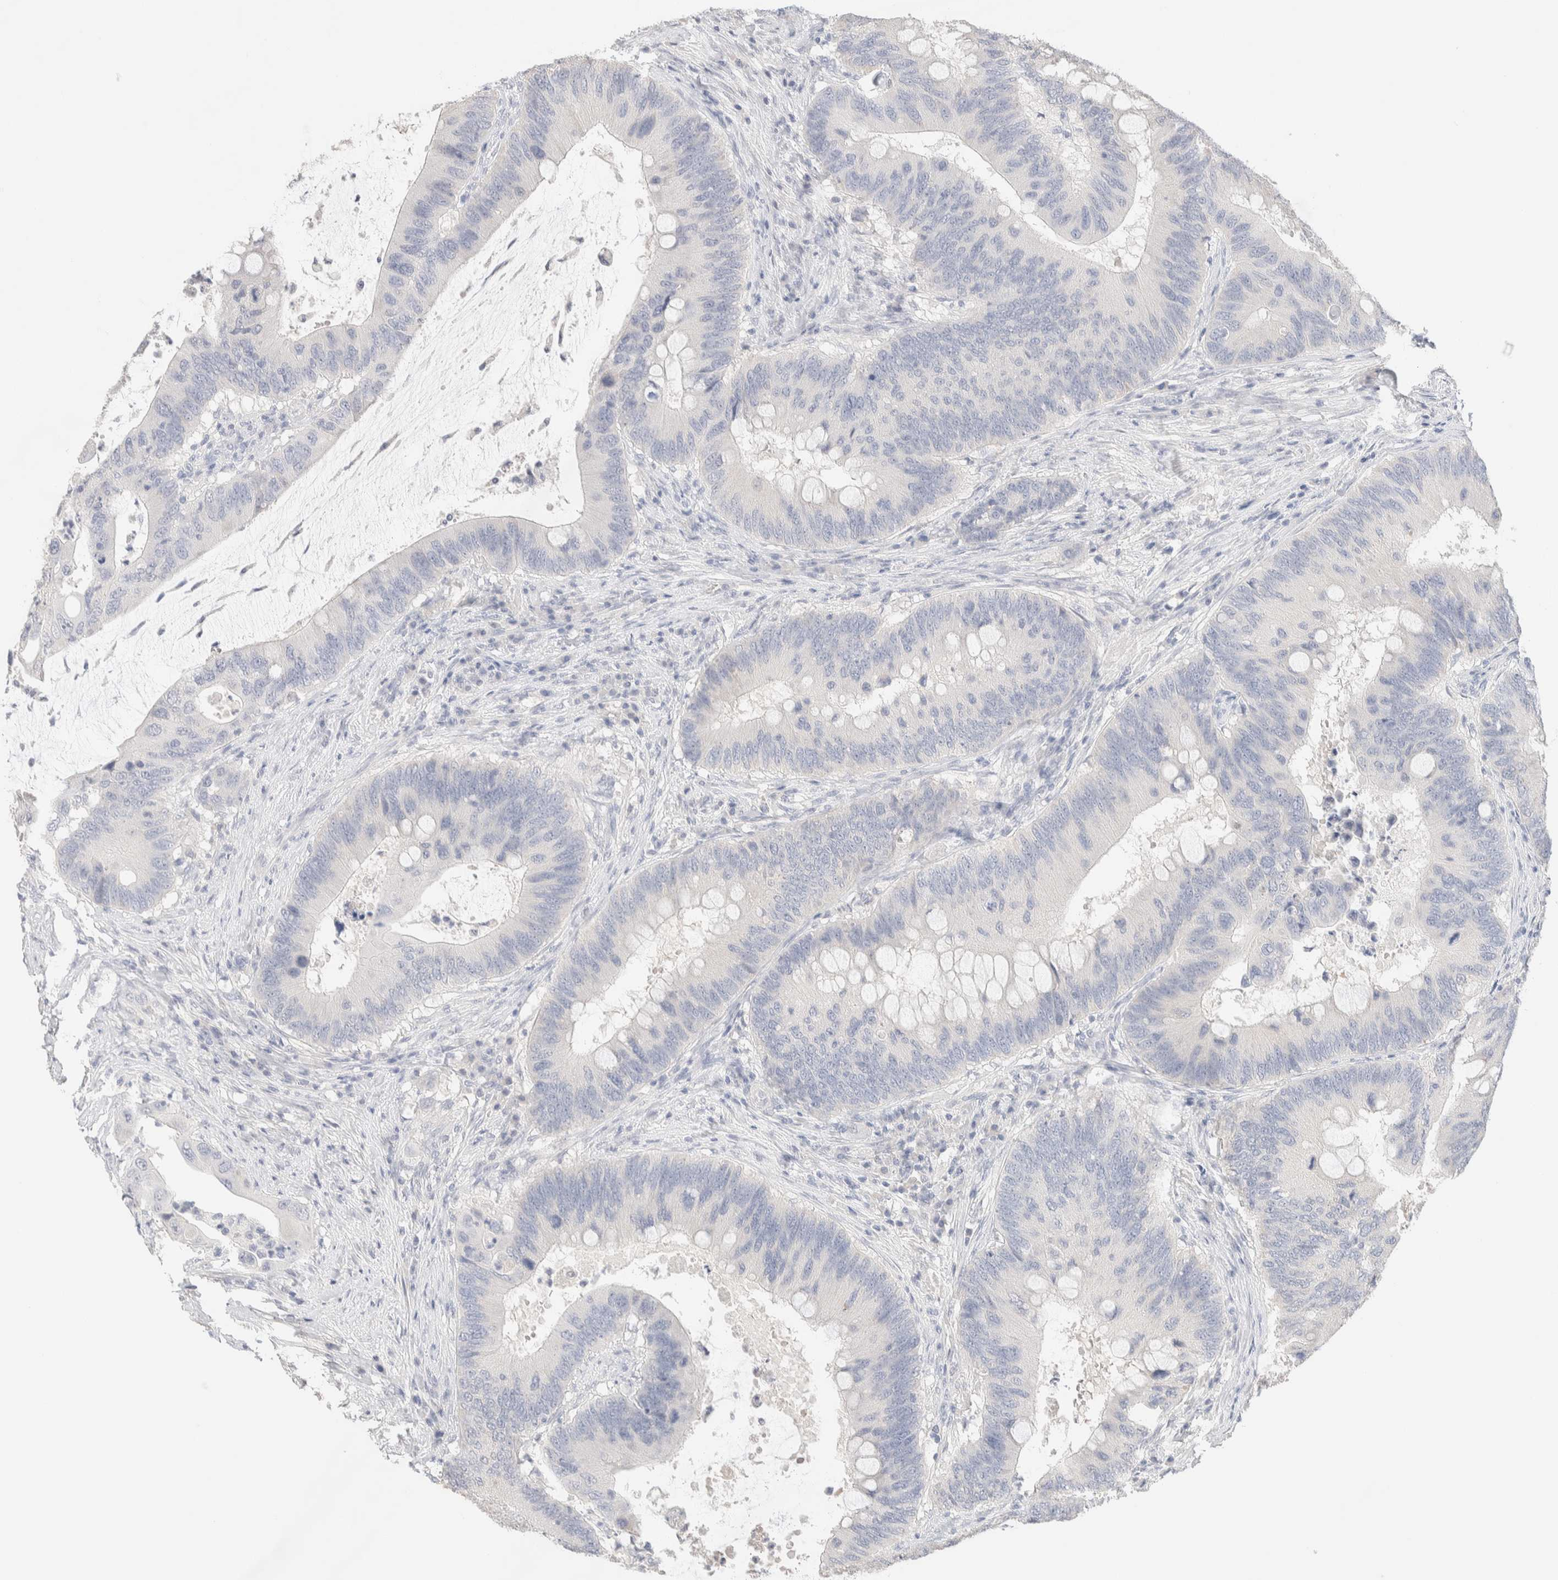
{"staining": {"intensity": "negative", "quantity": "none", "location": "none"}, "tissue": "colorectal cancer", "cell_type": "Tumor cells", "image_type": "cancer", "snomed": [{"axis": "morphology", "description": "Adenocarcinoma, NOS"}, {"axis": "topography", "description": "Colon"}], "caption": "Protein analysis of colorectal cancer (adenocarcinoma) shows no significant expression in tumor cells.", "gene": "RIDA", "patient": {"sex": "male", "age": 71}}